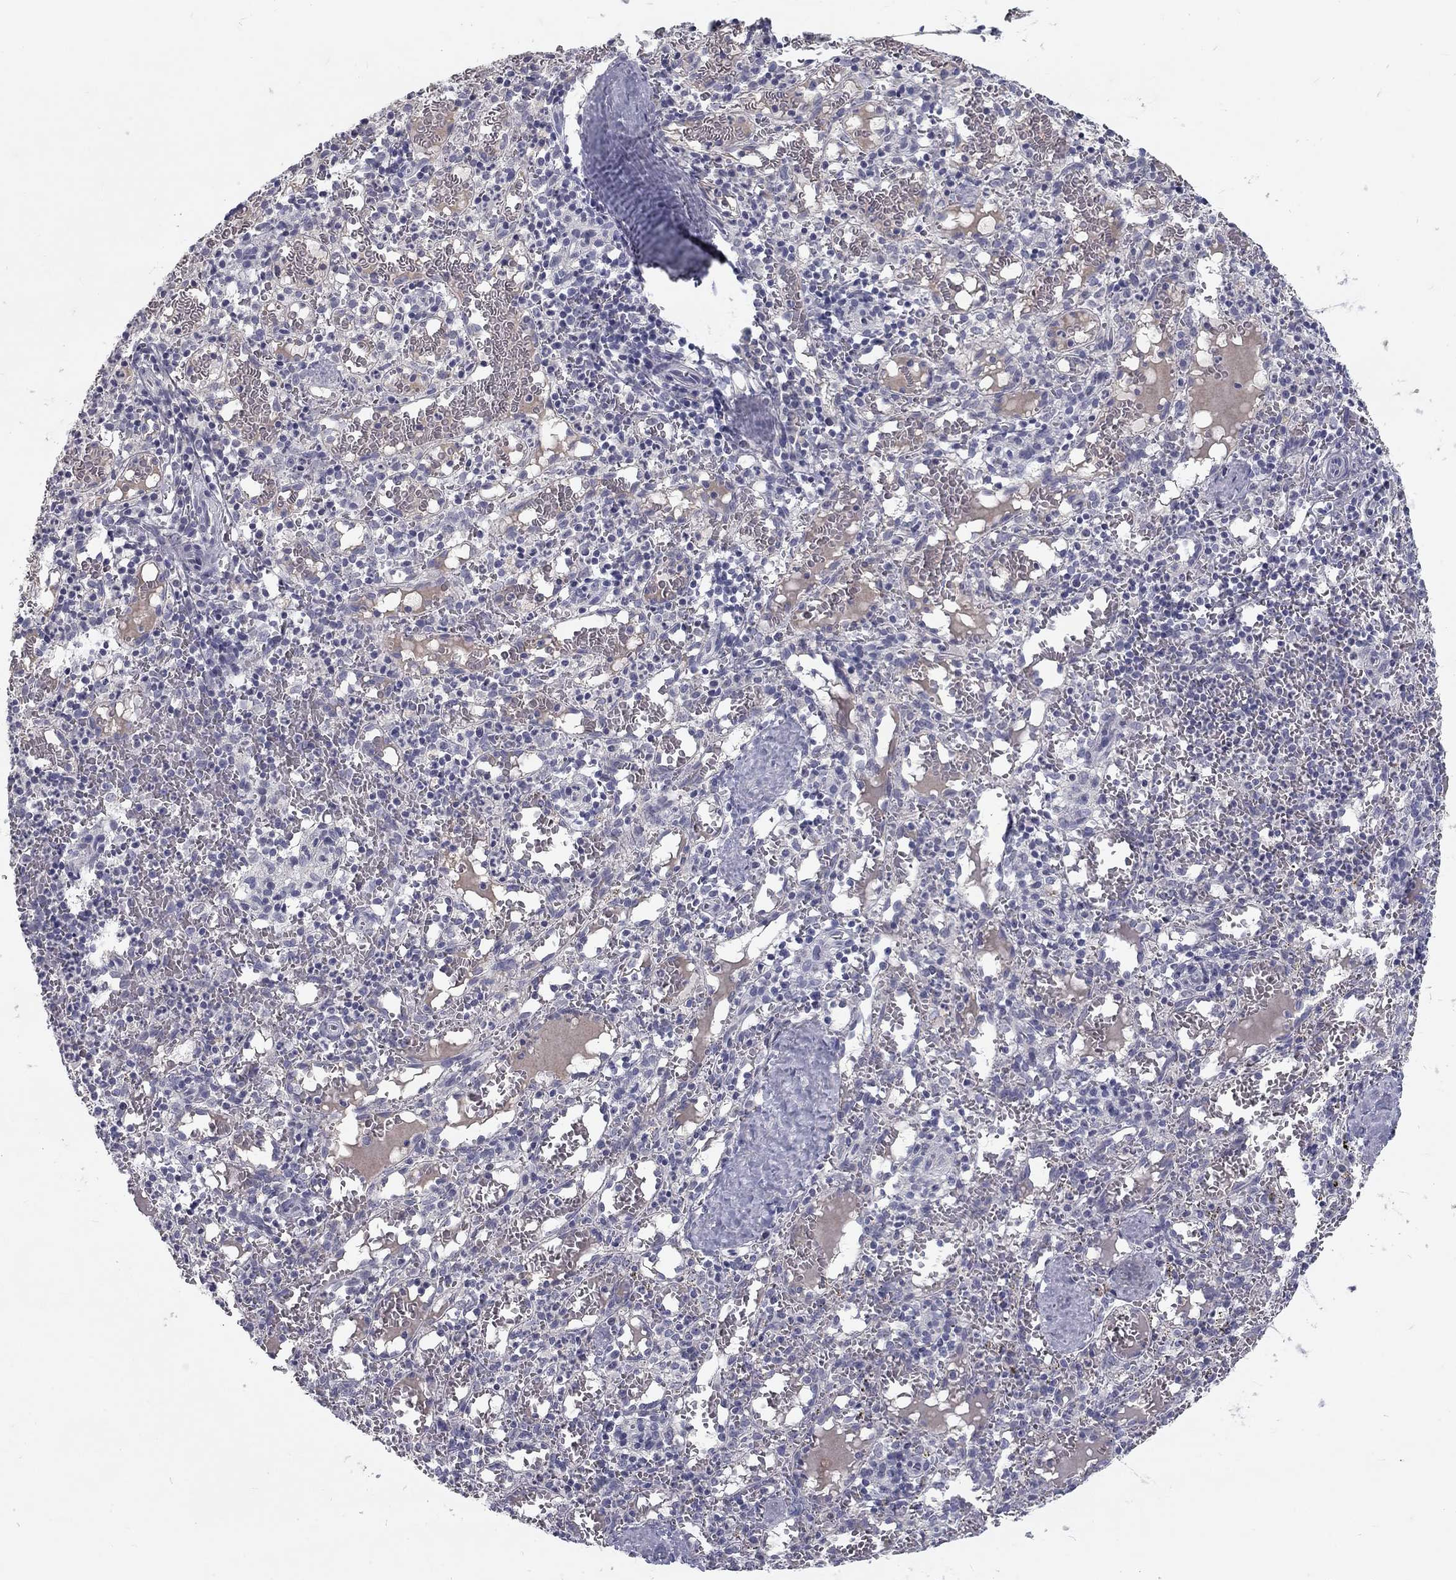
{"staining": {"intensity": "negative", "quantity": "none", "location": "none"}, "tissue": "spleen", "cell_type": "Cells in red pulp", "image_type": "normal", "snomed": [{"axis": "morphology", "description": "Normal tissue, NOS"}, {"axis": "topography", "description": "Spleen"}], "caption": "This is an IHC histopathology image of normal human spleen. There is no staining in cells in red pulp.", "gene": "NOS1", "patient": {"sex": "male", "age": 11}}